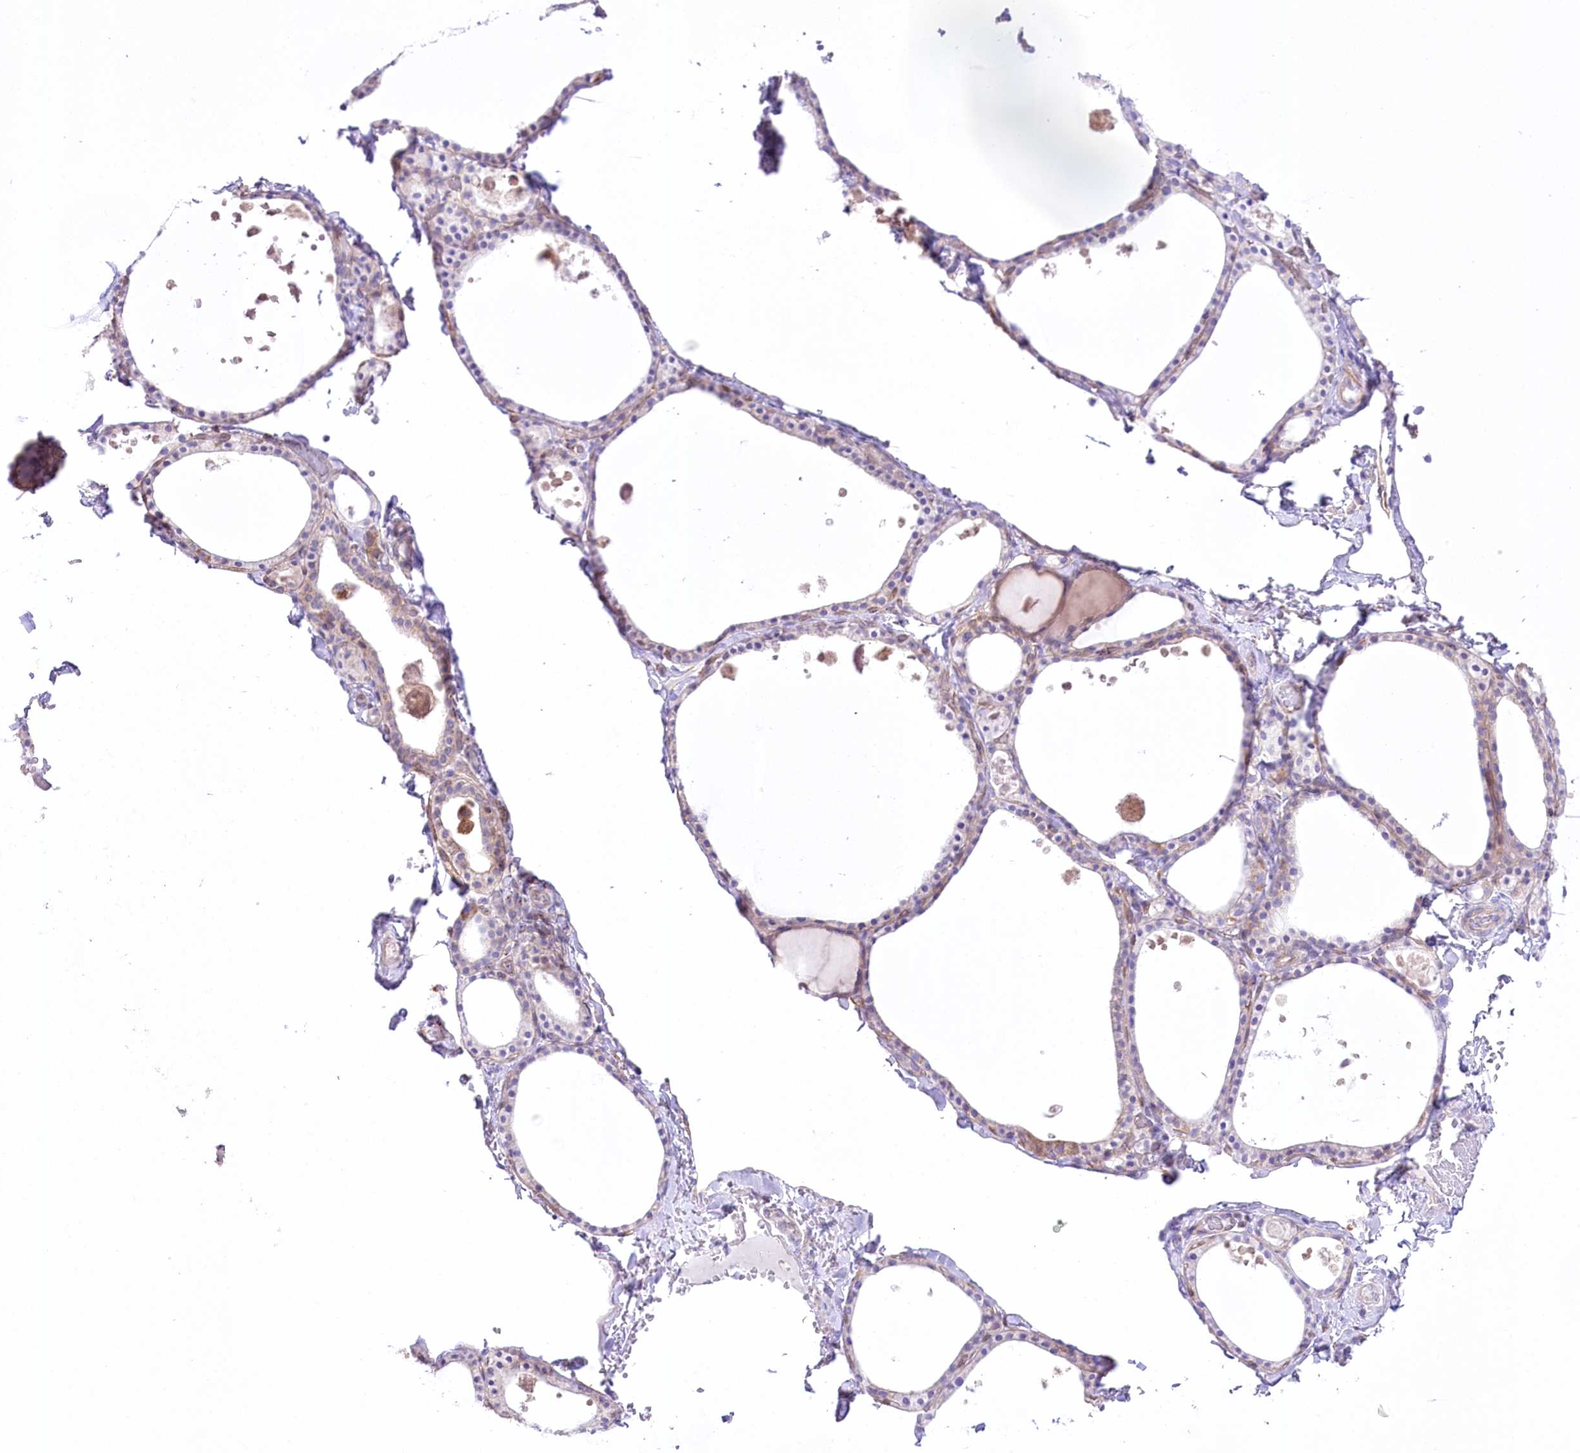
{"staining": {"intensity": "weak", "quantity": "25%-75%", "location": "cytoplasmic/membranous"}, "tissue": "thyroid gland", "cell_type": "Glandular cells", "image_type": "normal", "snomed": [{"axis": "morphology", "description": "Normal tissue, NOS"}, {"axis": "topography", "description": "Thyroid gland"}], "caption": "An immunohistochemistry micrograph of normal tissue is shown. Protein staining in brown labels weak cytoplasmic/membranous positivity in thyroid gland within glandular cells. (DAB (3,3'-diaminobenzidine) IHC, brown staining for protein, blue staining for nuclei).", "gene": "FAM216A", "patient": {"sex": "male", "age": 56}}